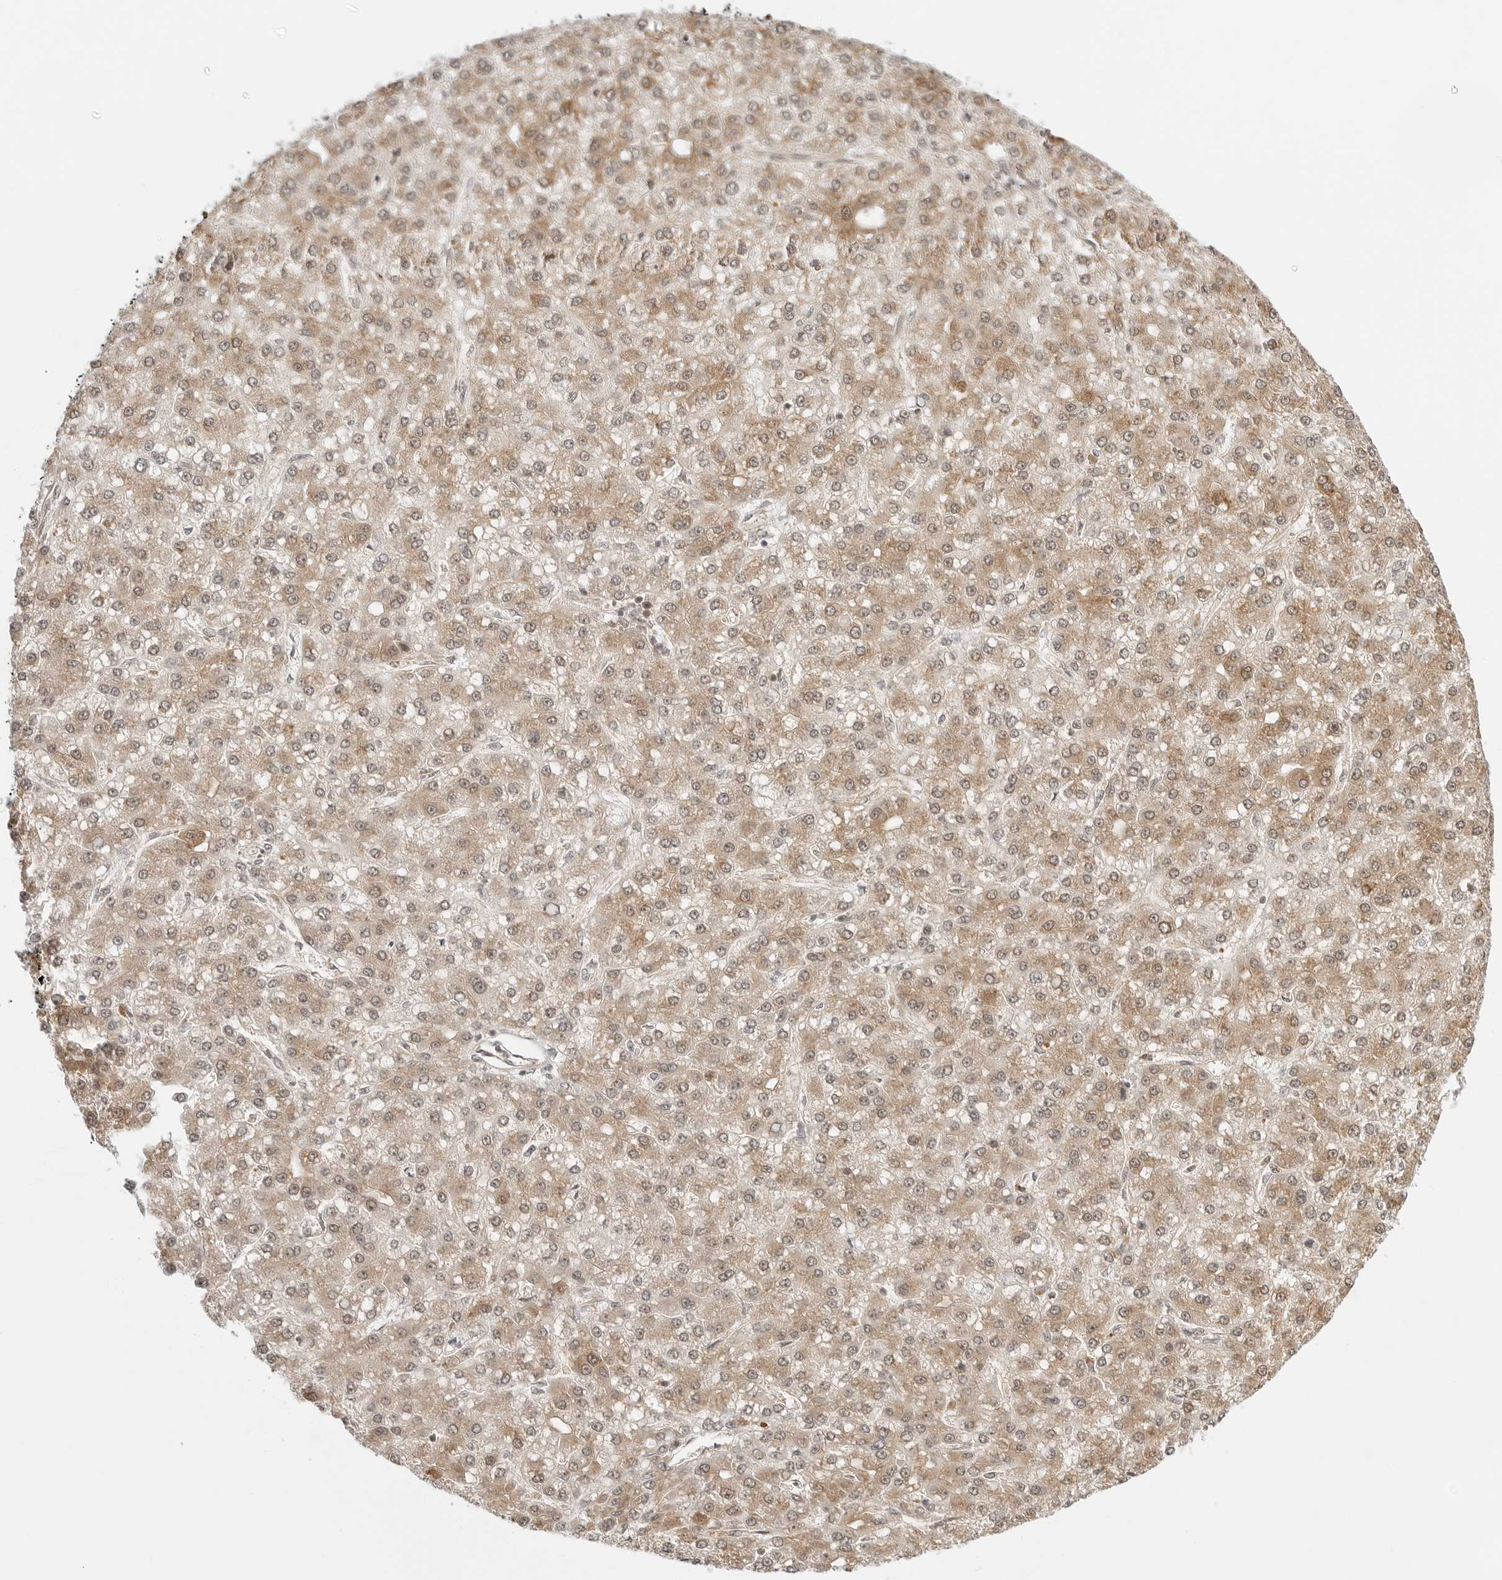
{"staining": {"intensity": "weak", "quantity": ">75%", "location": "cytoplasmic/membranous,nuclear"}, "tissue": "liver cancer", "cell_type": "Tumor cells", "image_type": "cancer", "snomed": [{"axis": "morphology", "description": "Carcinoma, Hepatocellular, NOS"}, {"axis": "topography", "description": "Liver"}], "caption": "This is an image of immunohistochemistry staining of liver cancer, which shows weak positivity in the cytoplasmic/membranous and nuclear of tumor cells.", "gene": "NUDC", "patient": {"sex": "male", "age": 67}}